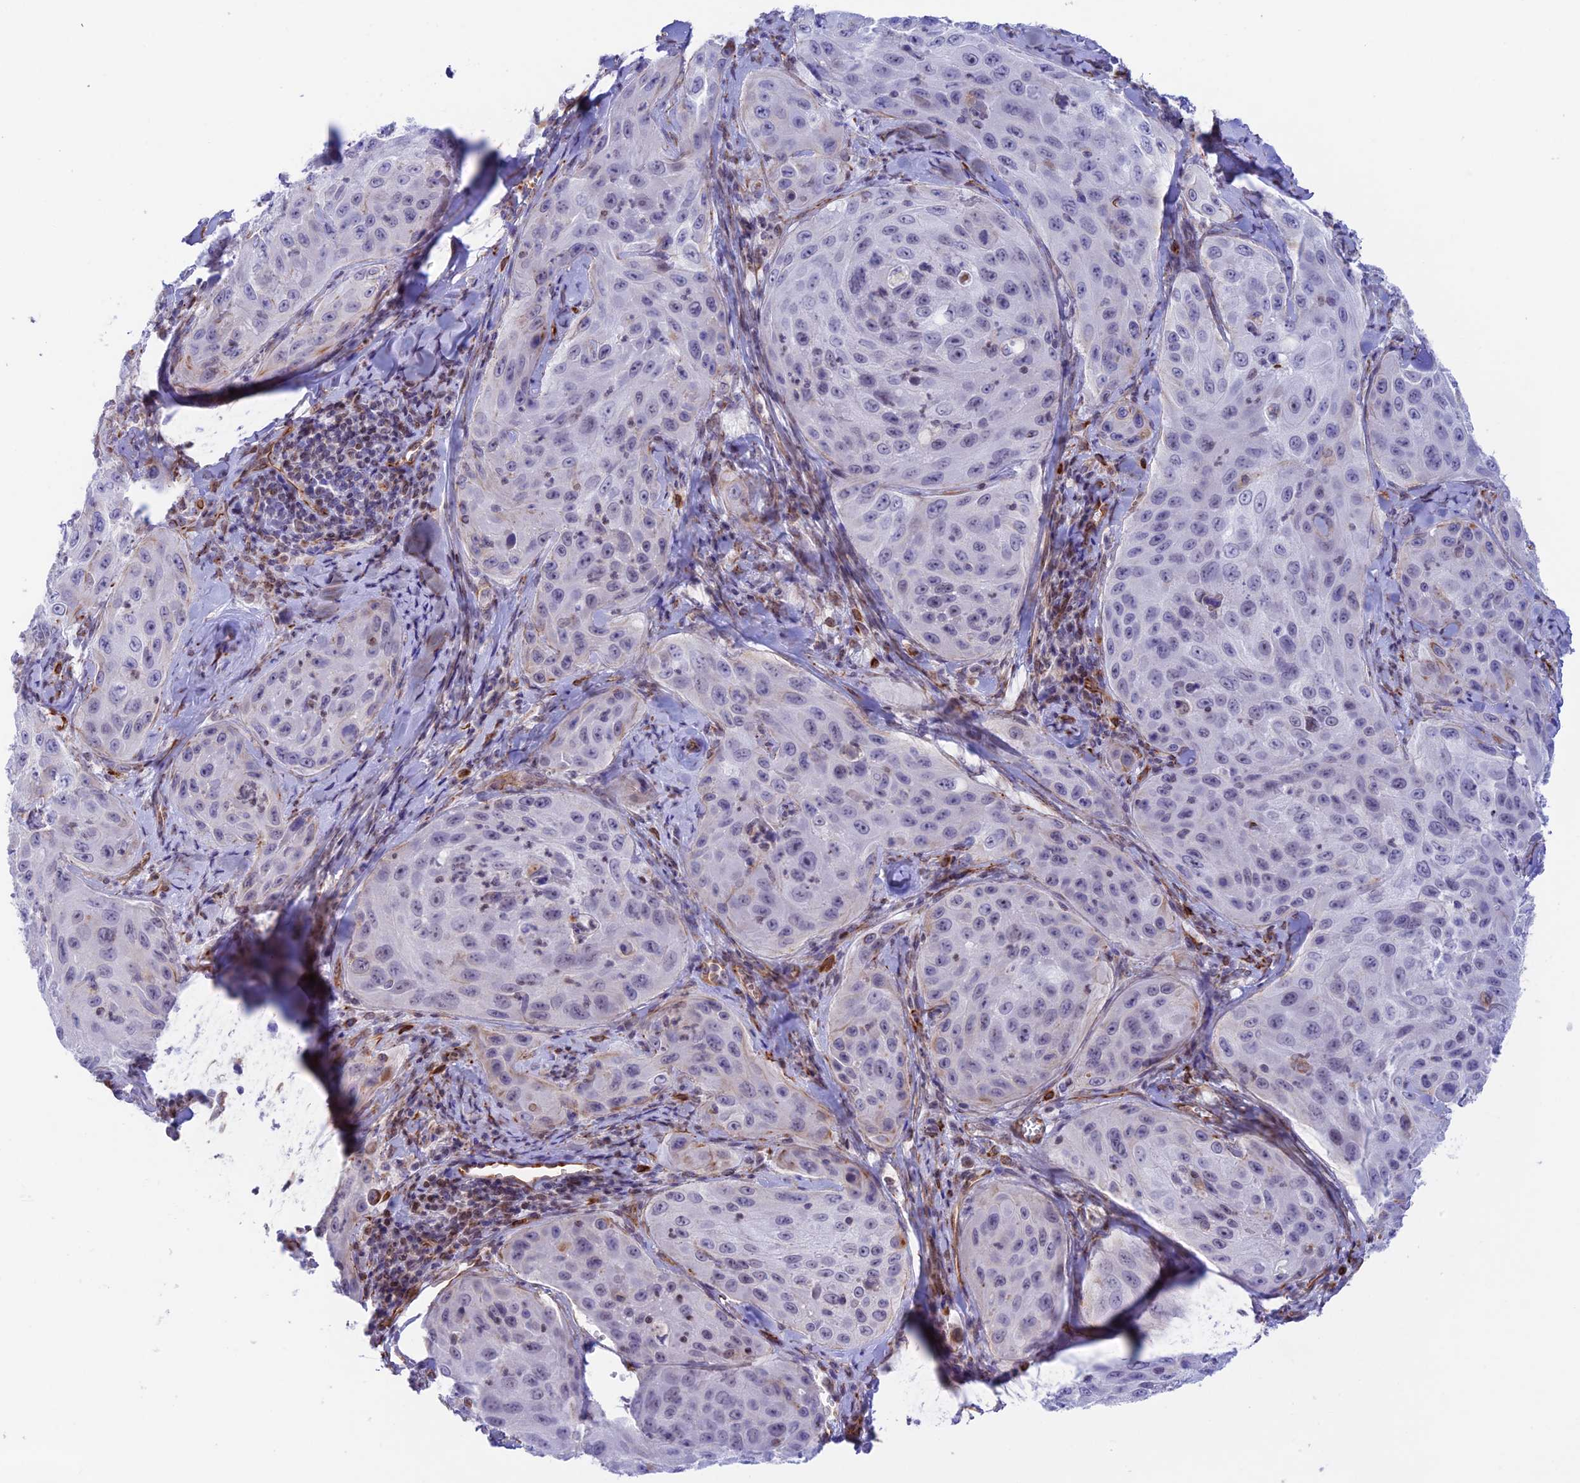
{"staining": {"intensity": "negative", "quantity": "none", "location": "none"}, "tissue": "cervical cancer", "cell_type": "Tumor cells", "image_type": "cancer", "snomed": [{"axis": "morphology", "description": "Squamous cell carcinoma, NOS"}, {"axis": "topography", "description": "Cervix"}], "caption": "Protein analysis of cervical squamous cell carcinoma reveals no significant staining in tumor cells. (Stains: DAB (3,3'-diaminobenzidine) immunohistochemistry with hematoxylin counter stain, Microscopy: brightfield microscopy at high magnification).", "gene": "ZNF652", "patient": {"sex": "female", "age": 42}}